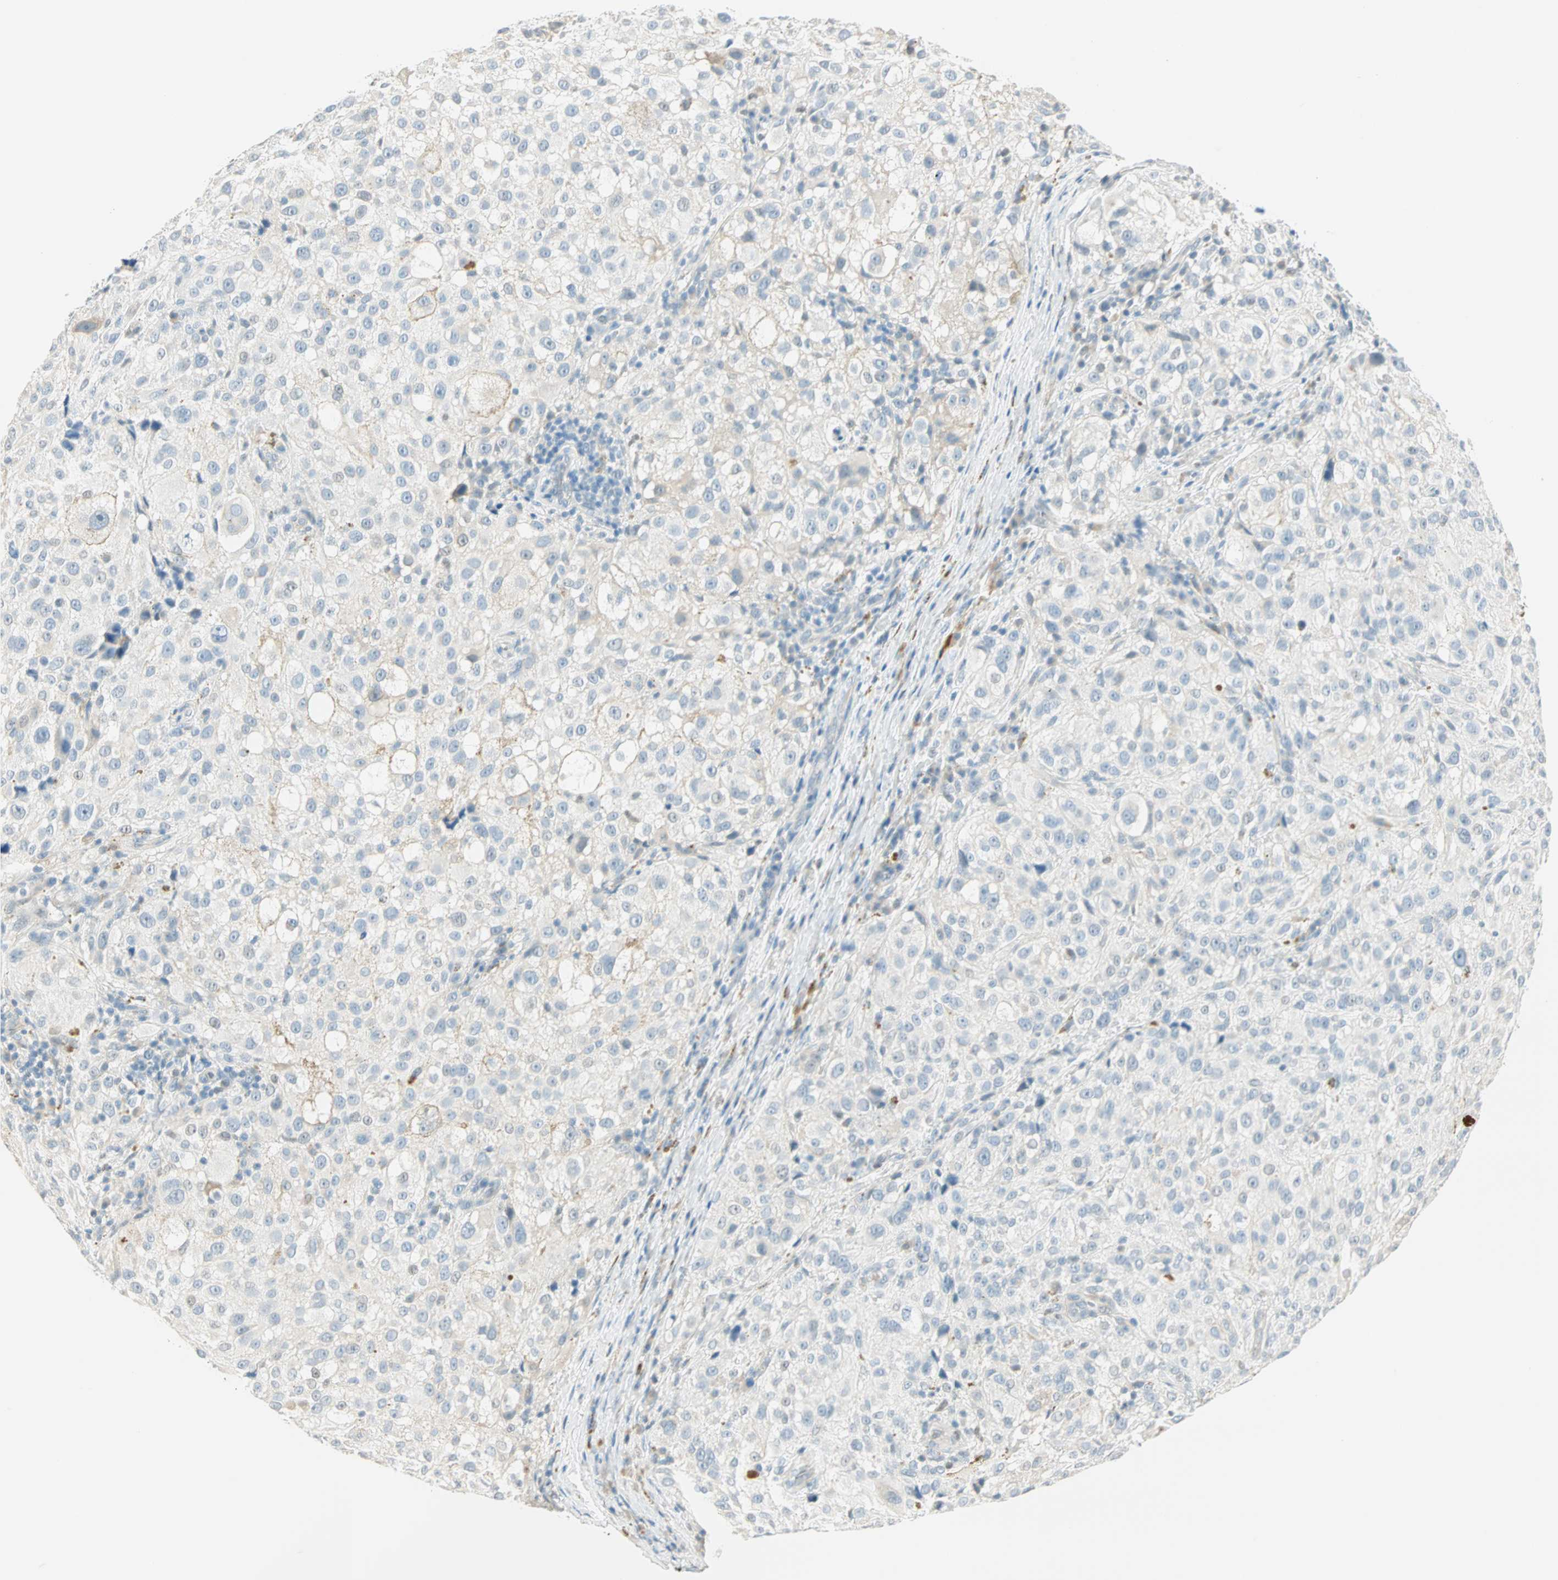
{"staining": {"intensity": "negative", "quantity": "none", "location": "none"}, "tissue": "melanoma", "cell_type": "Tumor cells", "image_type": "cancer", "snomed": [{"axis": "morphology", "description": "Necrosis, NOS"}, {"axis": "morphology", "description": "Malignant melanoma, NOS"}, {"axis": "topography", "description": "Skin"}], "caption": "Malignant melanoma was stained to show a protein in brown. There is no significant positivity in tumor cells.", "gene": "MLLT10", "patient": {"sex": "female", "age": 87}}